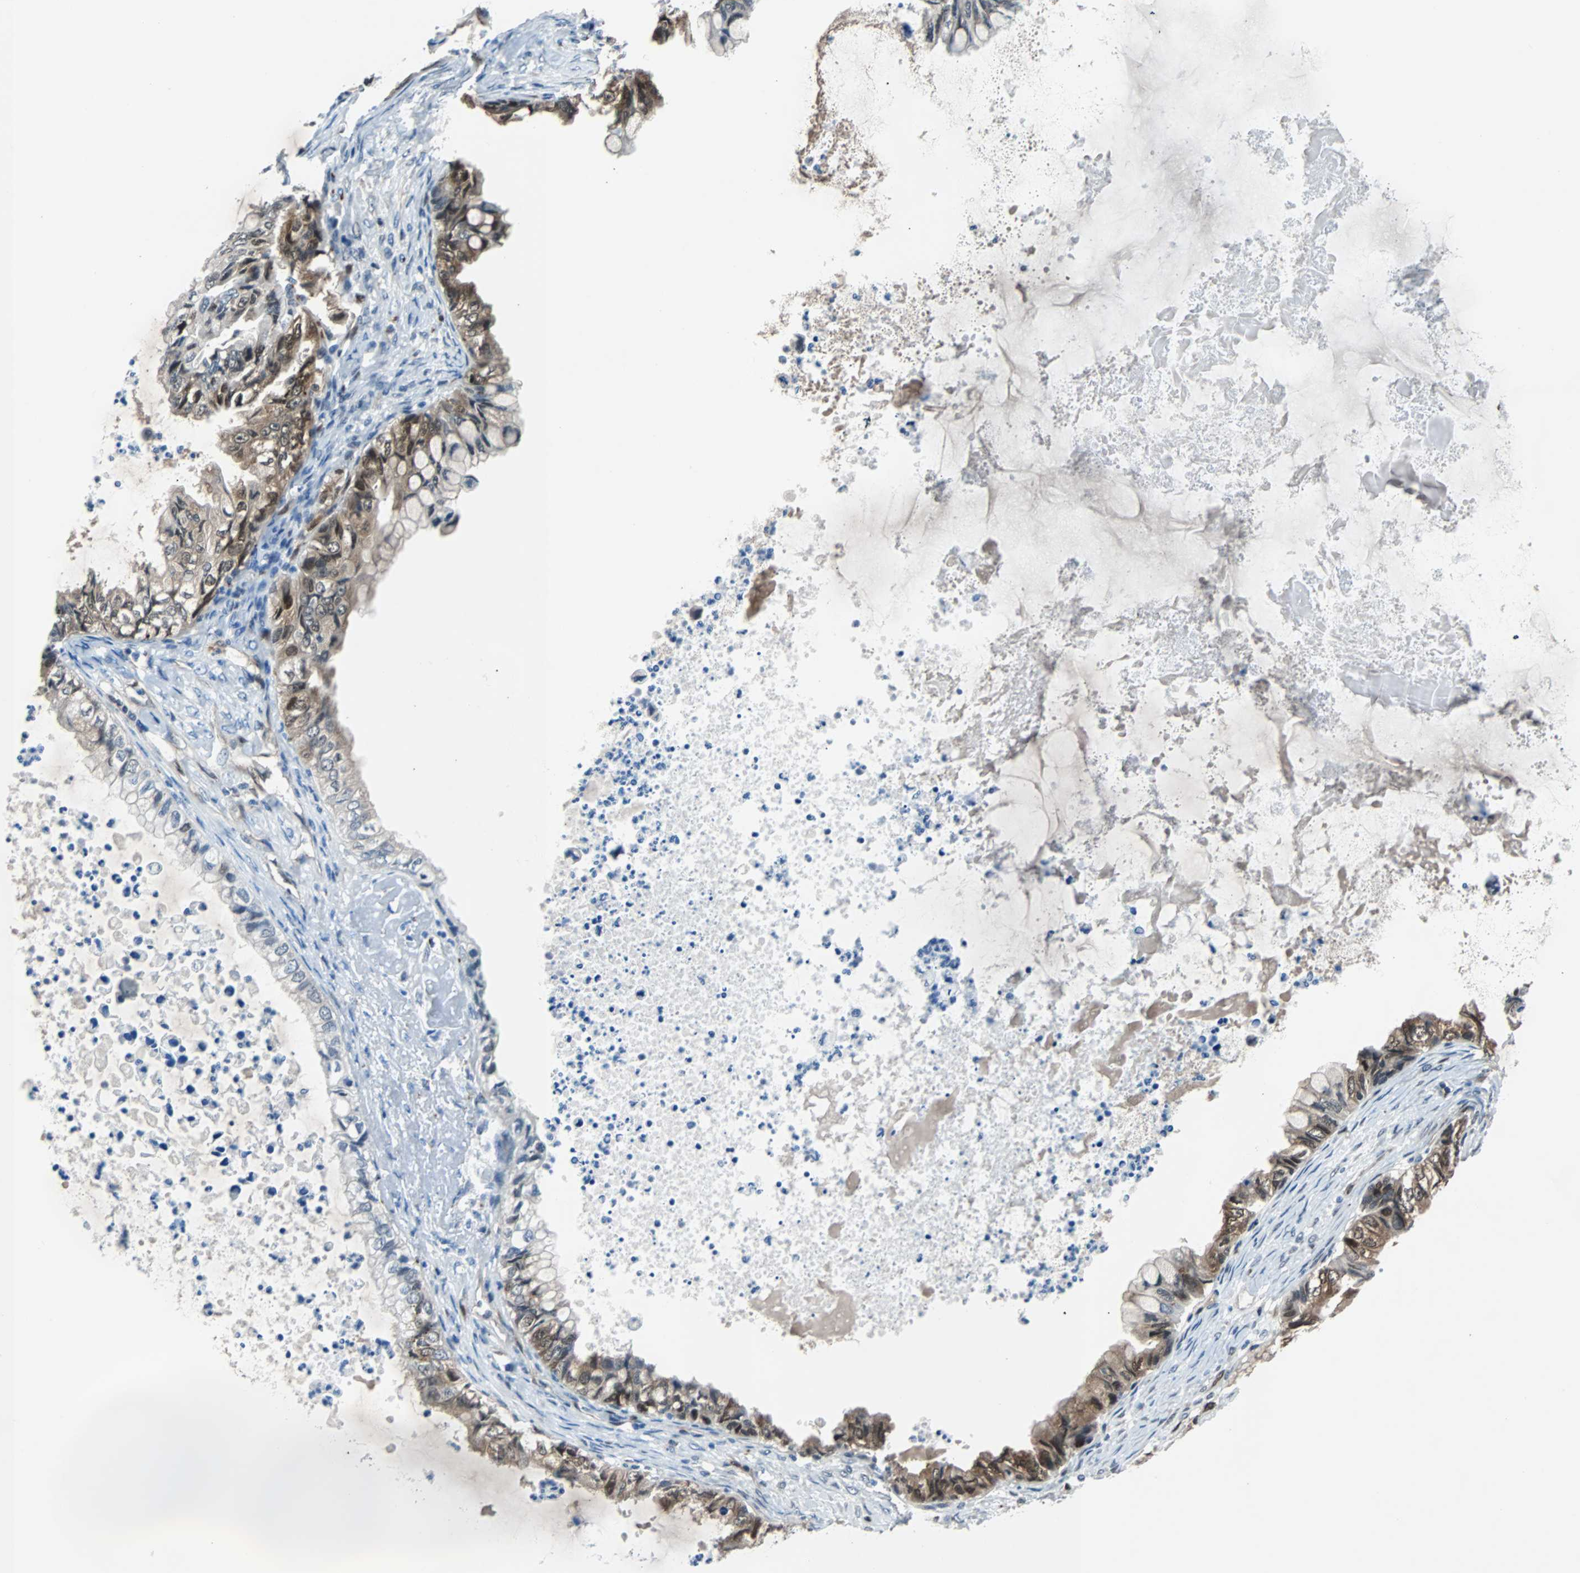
{"staining": {"intensity": "moderate", "quantity": ">75%", "location": "cytoplasmic/membranous,nuclear"}, "tissue": "ovarian cancer", "cell_type": "Tumor cells", "image_type": "cancer", "snomed": [{"axis": "morphology", "description": "Cystadenocarcinoma, mucinous, NOS"}, {"axis": "topography", "description": "Ovary"}], "caption": "IHC (DAB) staining of ovarian cancer shows moderate cytoplasmic/membranous and nuclear protein positivity in approximately >75% of tumor cells. Nuclei are stained in blue.", "gene": "MAP2K6", "patient": {"sex": "female", "age": 80}}